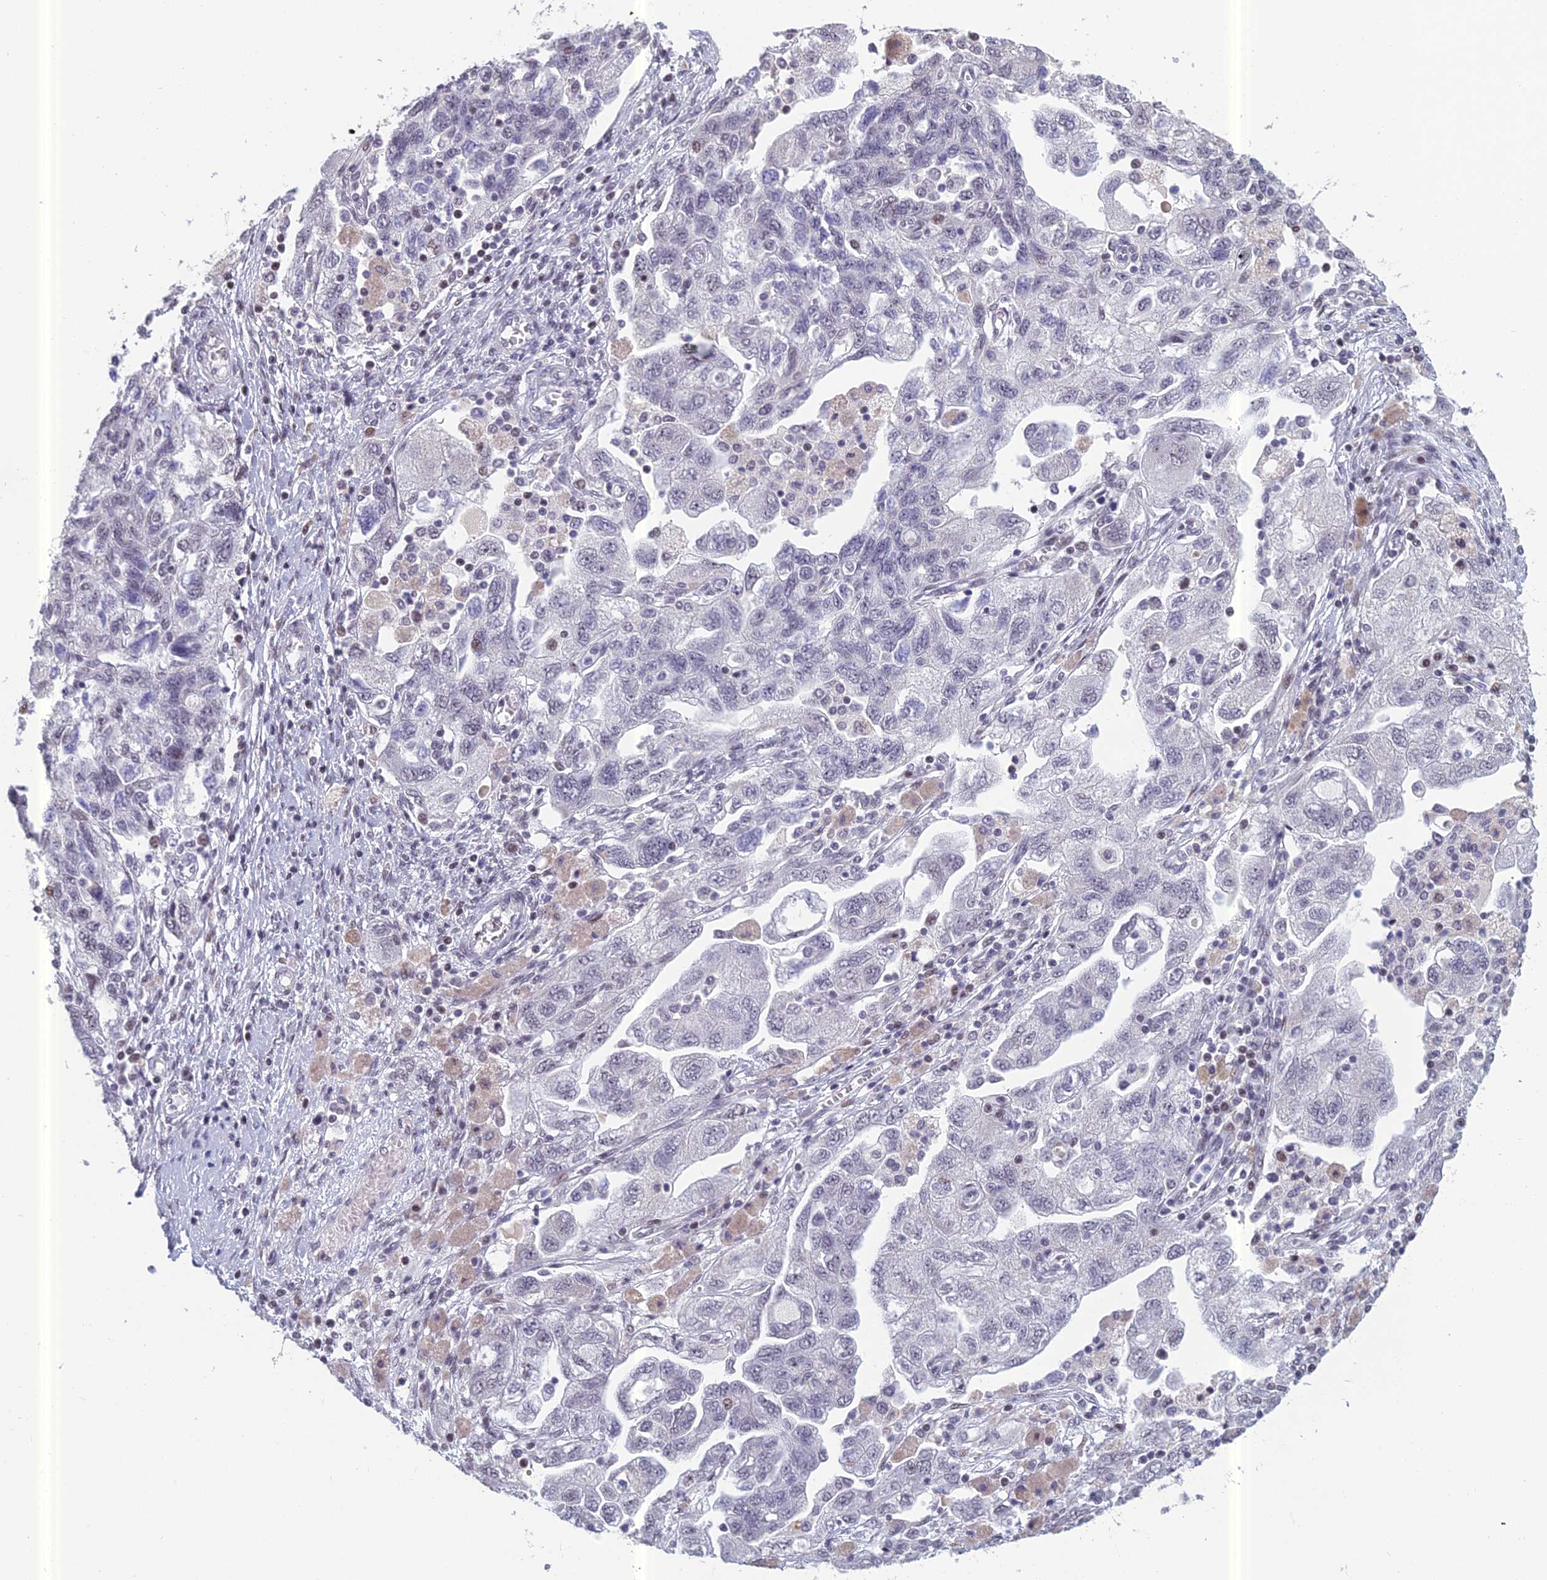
{"staining": {"intensity": "negative", "quantity": "none", "location": "none"}, "tissue": "ovarian cancer", "cell_type": "Tumor cells", "image_type": "cancer", "snomed": [{"axis": "morphology", "description": "Carcinoma, NOS"}, {"axis": "morphology", "description": "Cystadenocarcinoma, serous, NOS"}, {"axis": "topography", "description": "Ovary"}], "caption": "Ovarian cancer (serous cystadenocarcinoma) was stained to show a protein in brown. There is no significant staining in tumor cells.", "gene": "RGS17", "patient": {"sex": "female", "age": 69}}